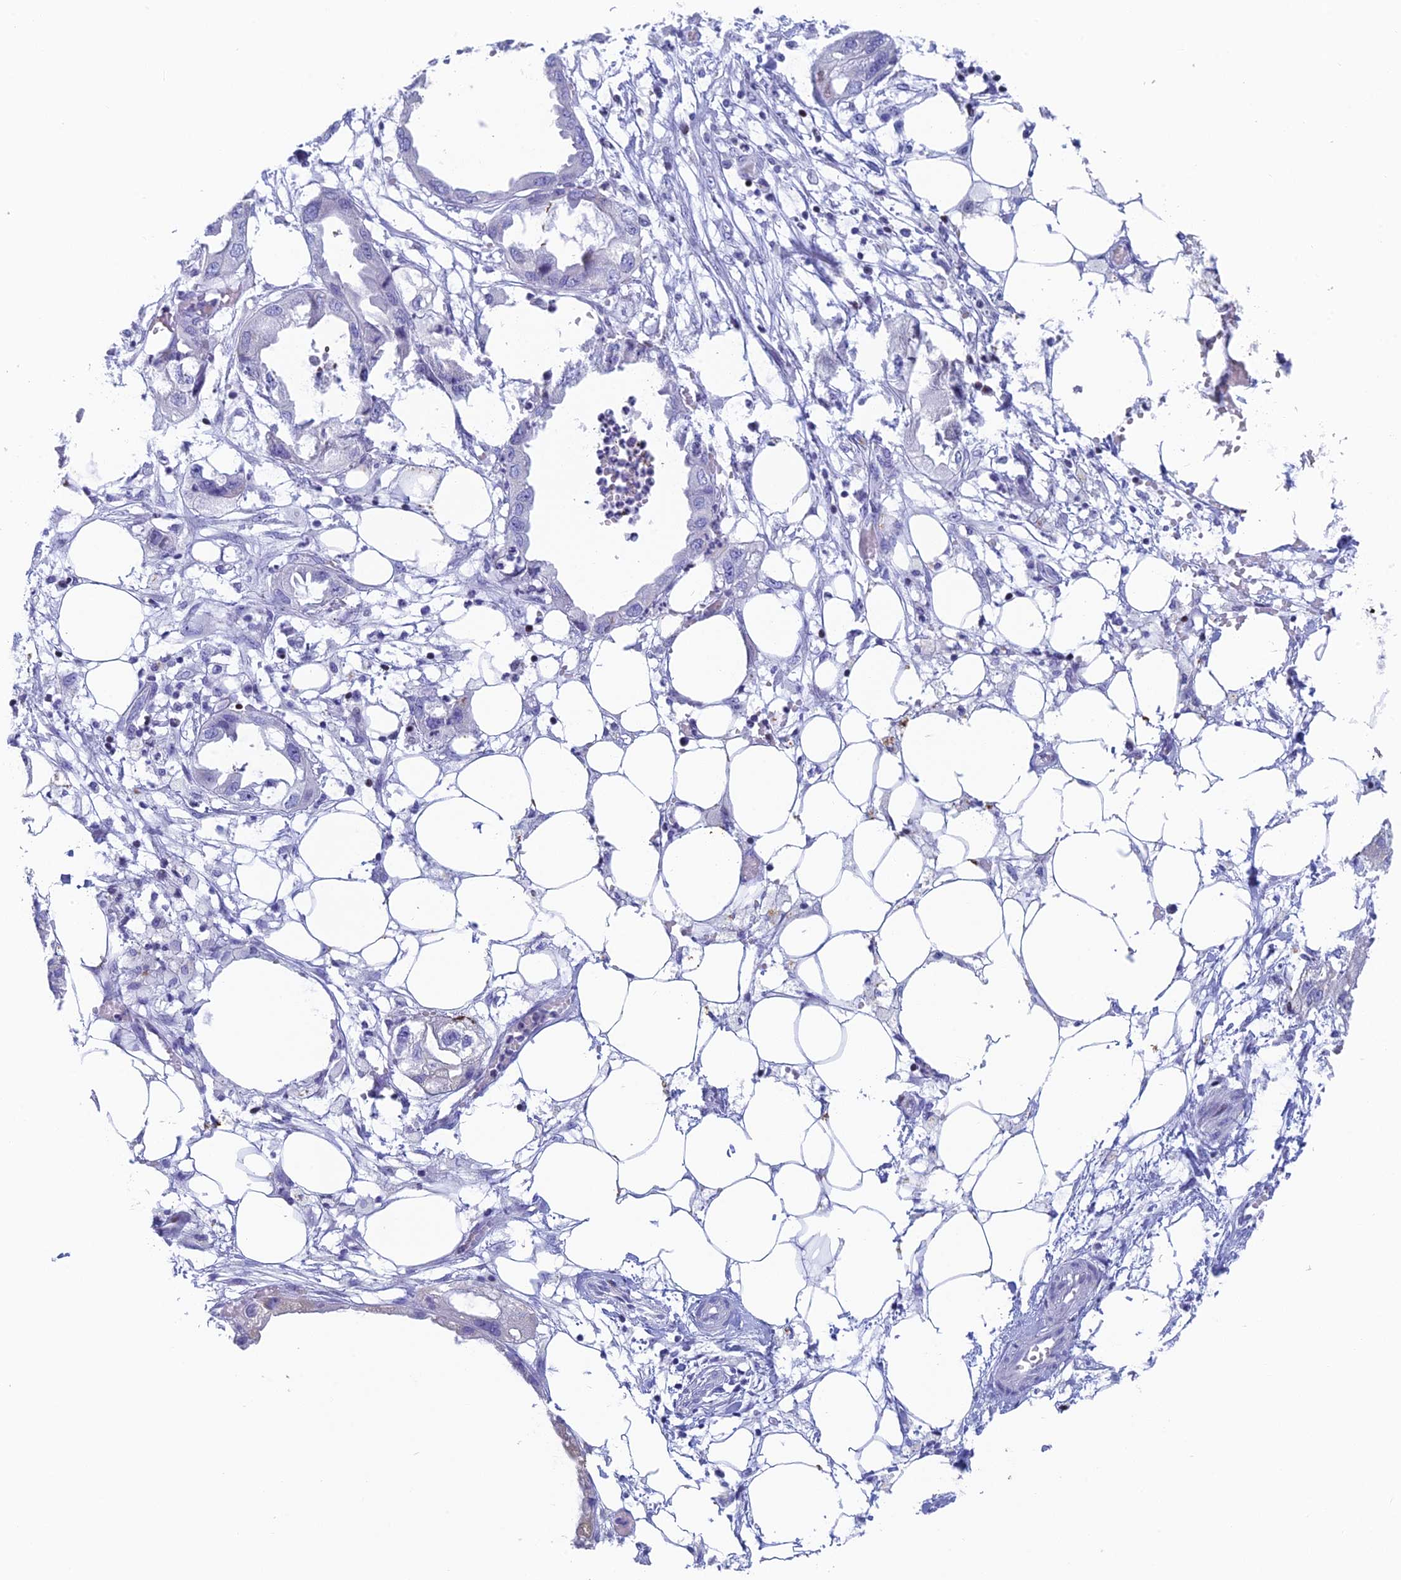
{"staining": {"intensity": "negative", "quantity": "none", "location": "none"}, "tissue": "endometrial cancer", "cell_type": "Tumor cells", "image_type": "cancer", "snomed": [{"axis": "morphology", "description": "Adenocarcinoma, NOS"}, {"axis": "morphology", "description": "Adenocarcinoma, metastatic, NOS"}, {"axis": "topography", "description": "Adipose tissue"}, {"axis": "topography", "description": "Endometrium"}], "caption": "Immunohistochemistry (IHC) photomicrograph of human adenocarcinoma (endometrial) stained for a protein (brown), which shows no staining in tumor cells.", "gene": "REXO5", "patient": {"sex": "female", "age": 67}}